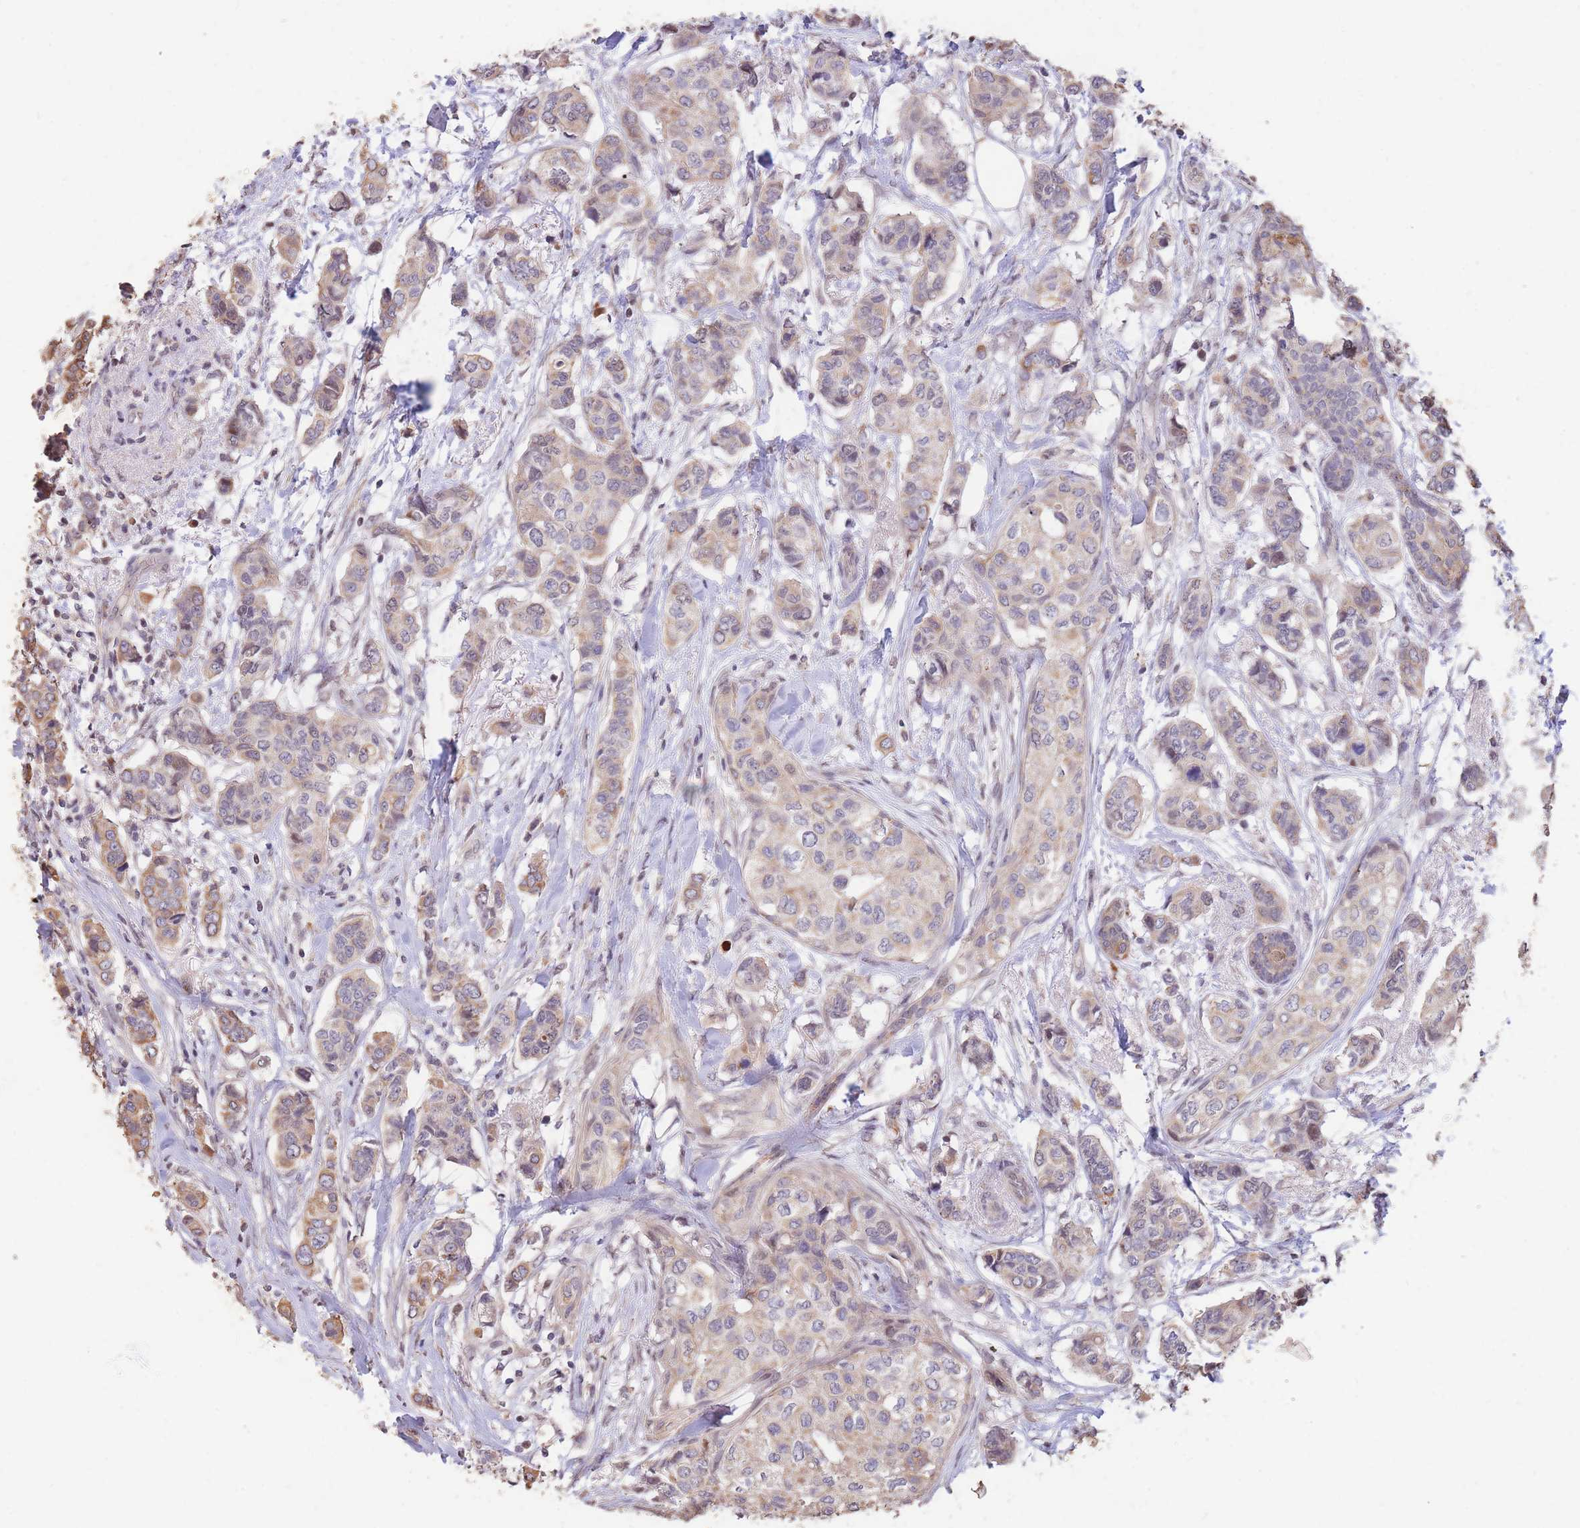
{"staining": {"intensity": "moderate", "quantity": "25%-75%", "location": "cytoplasmic/membranous"}, "tissue": "breast cancer", "cell_type": "Tumor cells", "image_type": "cancer", "snomed": [{"axis": "morphology", "description": "Lobular carcinoma"}, {"axis": "topography", "description": "Breast"}], "caption": "Breast cancer was stained to show a protein in brown. There is medium levels of moderate cytoplasmic/membranous expression in about 25%-75% of tumor cells.", "gene": "RGS14", "patient": {"sex": "female", "age": 51}}